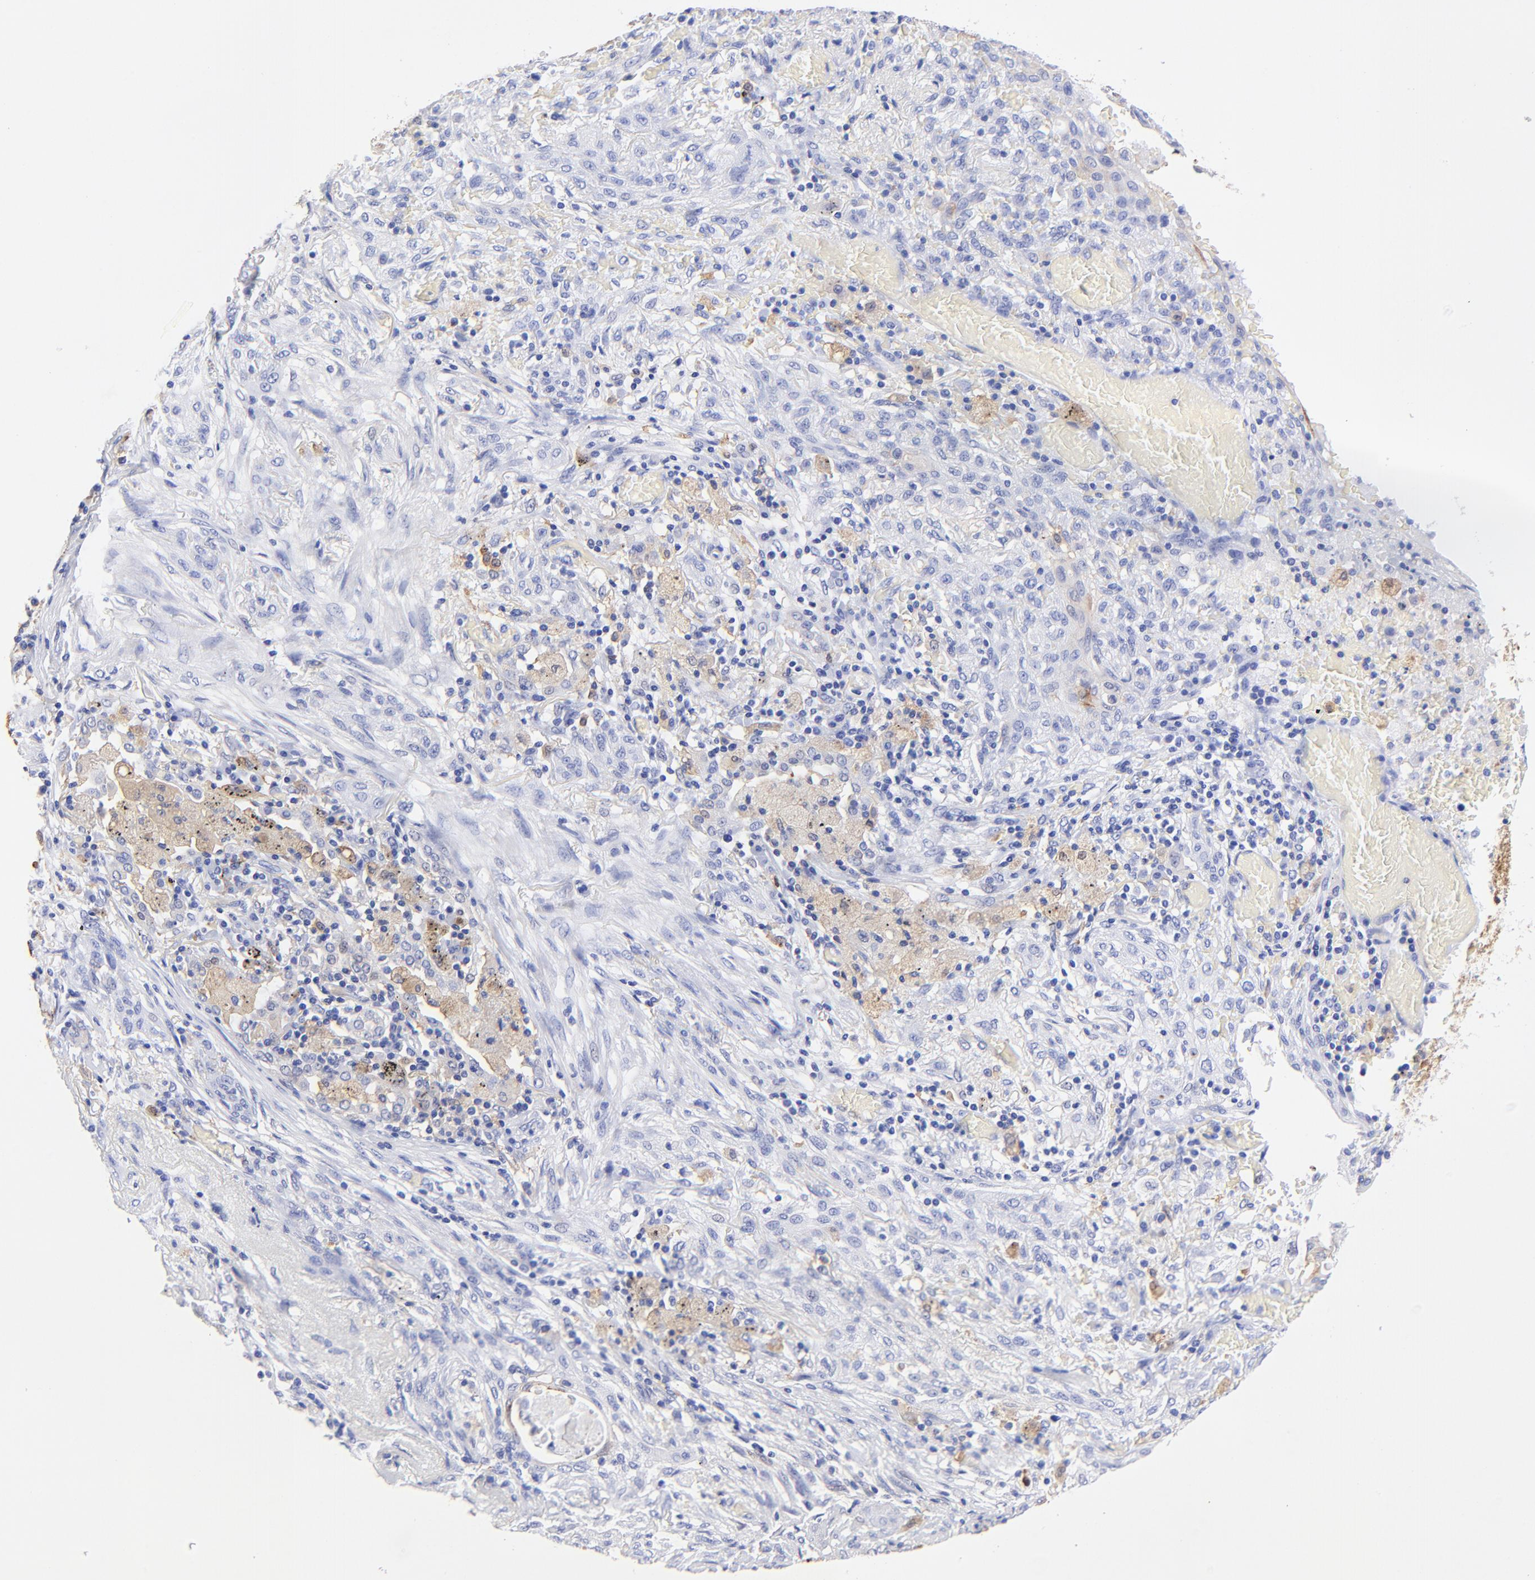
{"staining": {"intensity": "negative", "quantity": "none", "location": "none"}, "tissue": "lung cancer", "cell_type": "Tumor cells", "image_type": "cancer", "snomed": [{"axis": "morphology", "description": "Squamous cell carcinoma, NOS"}, {"axis": "topography", "description": "Lung"}], "caption": "This micrograph is of lung squamous cell carcinoma stained with immunohistochemistry to label a protein in brown with the nuclei are counter-stained blue. There is no staining in tumor cells.", "gene": "ALDH1A1", "patient": {"sex": "female", "age": 47}}